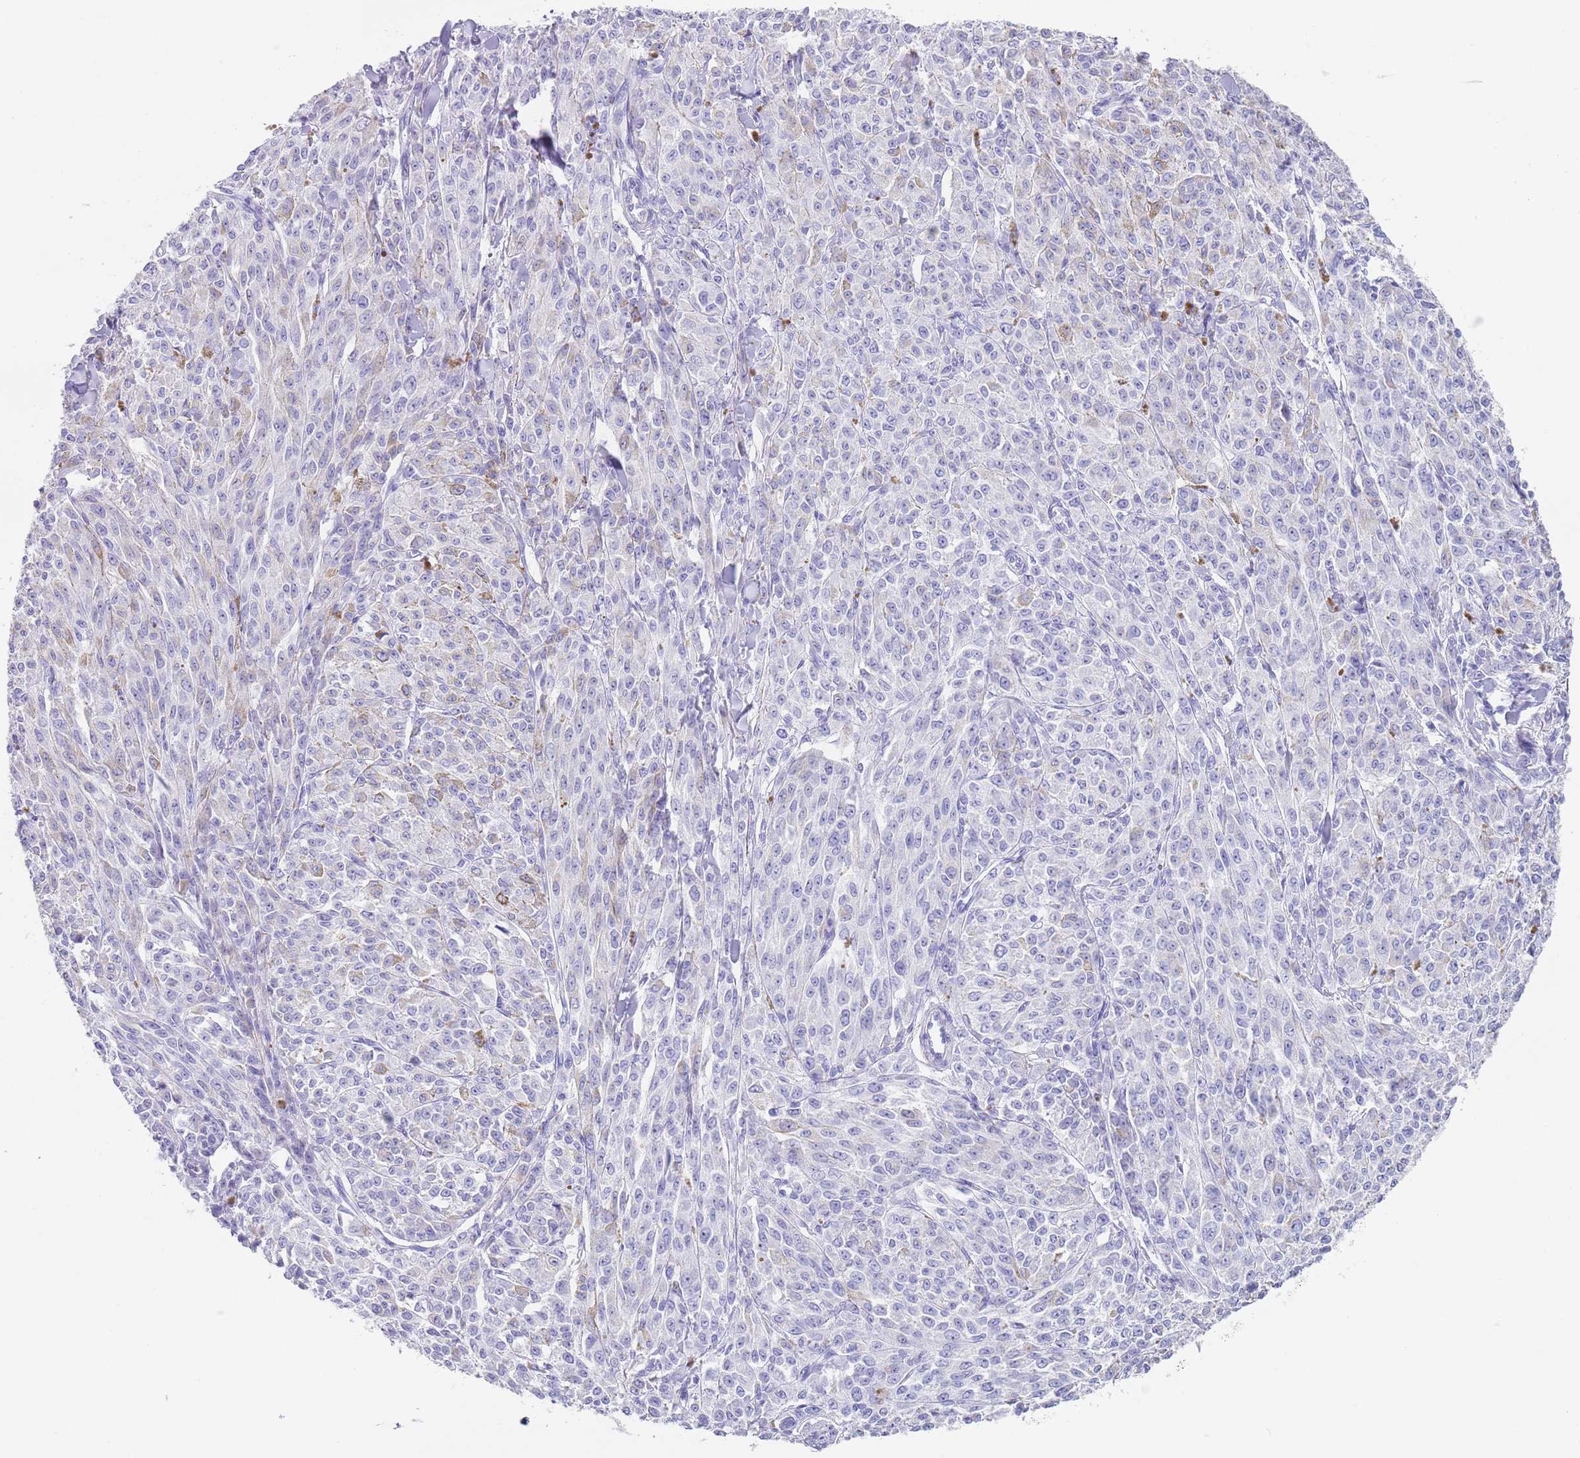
{"staining": {"intensity": "negative", "quantity": "none", "location": "none"}, "tissue": "melanoma", "cell_type": "Tumor cells", "image_type": "cancer", "snomed": [{"axis": "morphology", "description": "Malignant melanoma, NOS"}, {"axis": "topography", "description": "Skin"}], "caption": "DAB (3,3'-diaminobenzidine) immunohistochemical staining of human malignant melanoma shows no significant expression in tumor cells.", "gene": "CPXM2", "patient": {"sex": "female", "age": 52}}